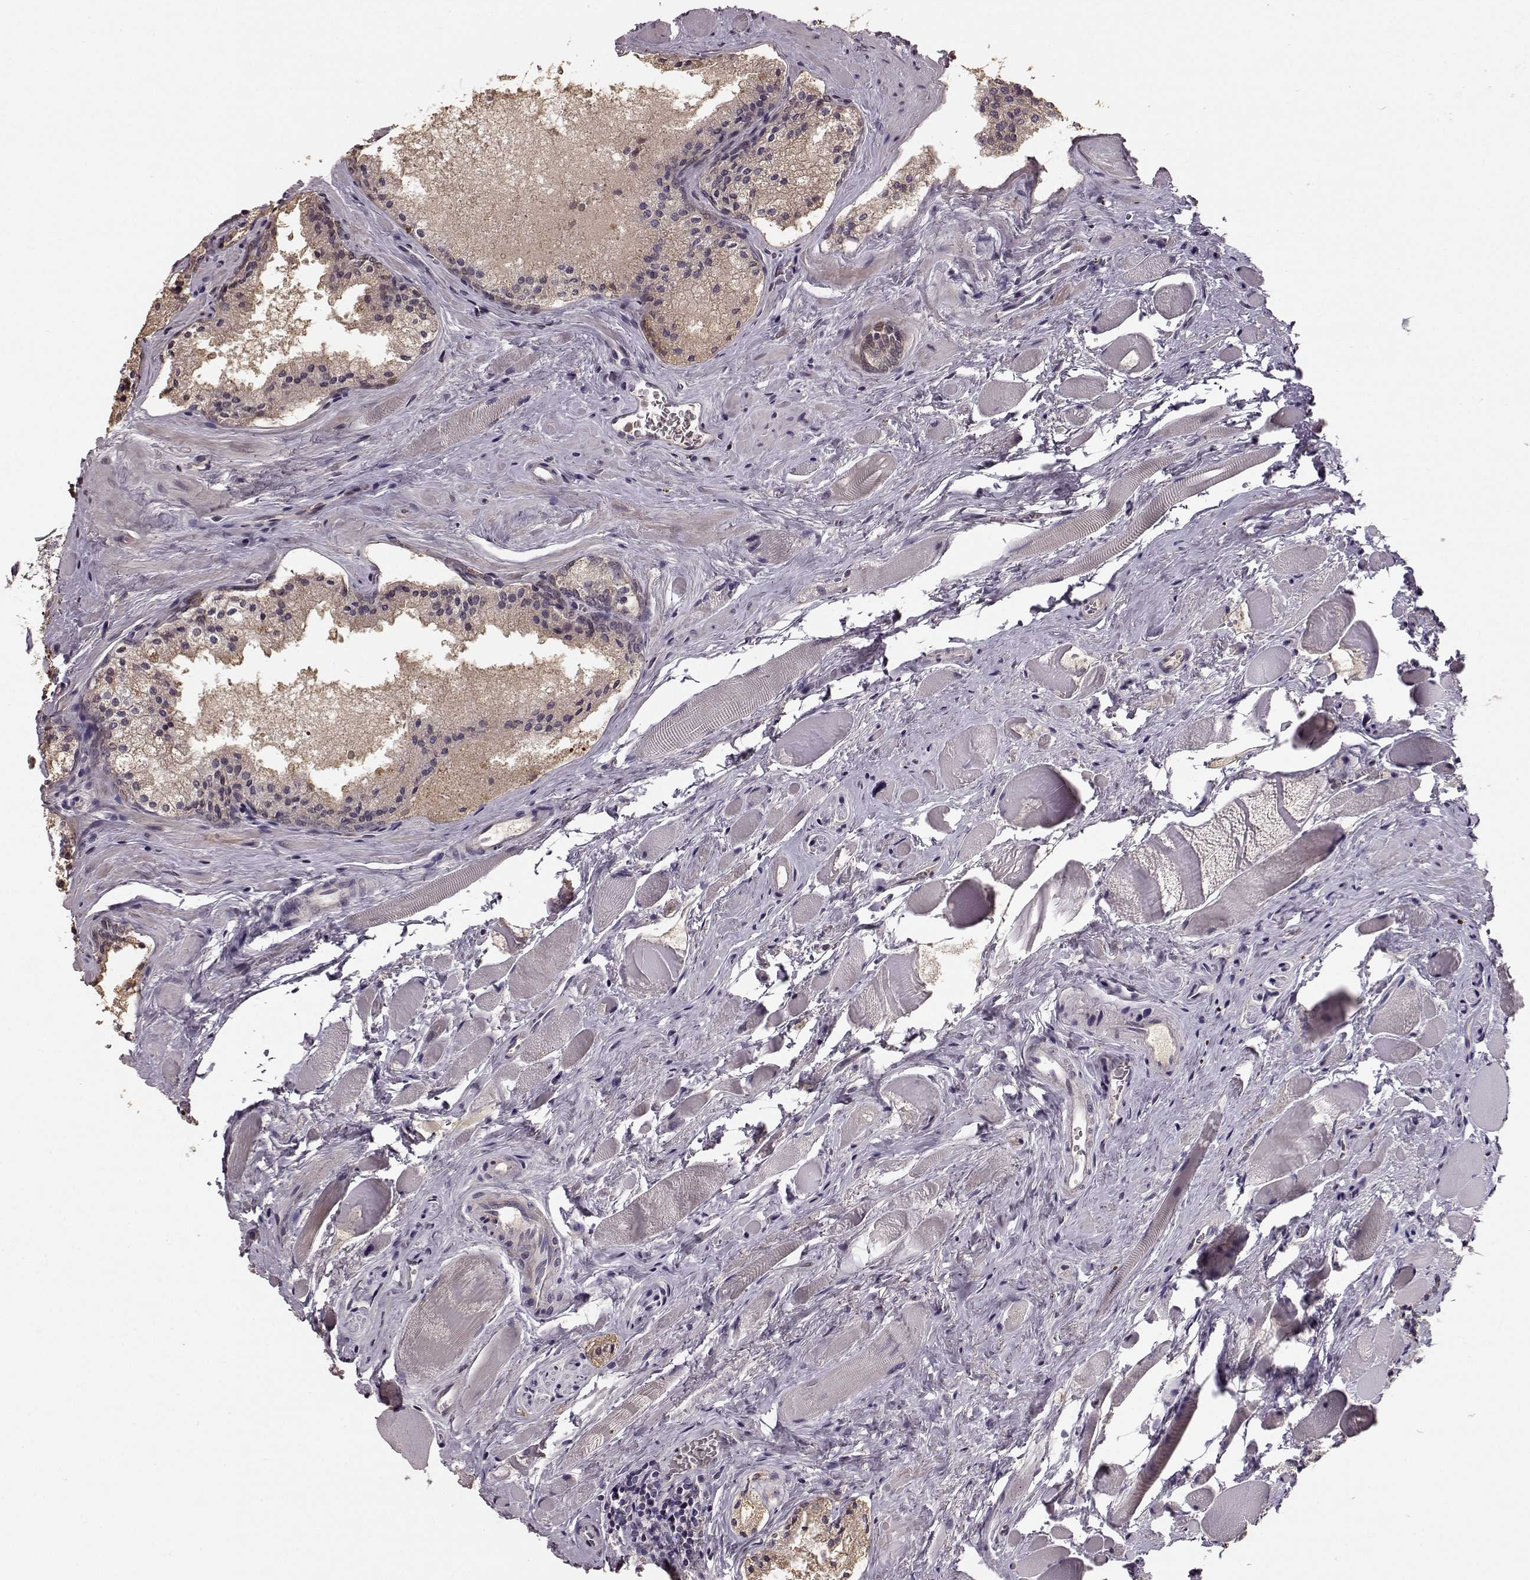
{"staining": {"intensity": "negative", "quantity": "none", "location": "none"}, "tissue": "prostate cancer", "cell_type": "Tumor cells", "image_type": "cancer", "snomed": [{"axis": "morphology", "description": "Adenocarcinoma, NOS"}, {"axis": "morphology", "description": "Adenocarcinoma, High grade"}, {"axis": "topography", "description": "Prostate"}], "caption": "A high-resolution micrograph shows immunohistochemistry (IHC) staining of prostate cancer (high-grade adenocarcinoma), which reveals no significant positivity in tumor cells.", "gene": "YJEFN3", "patient": {"sex": "male", "age": 62}}